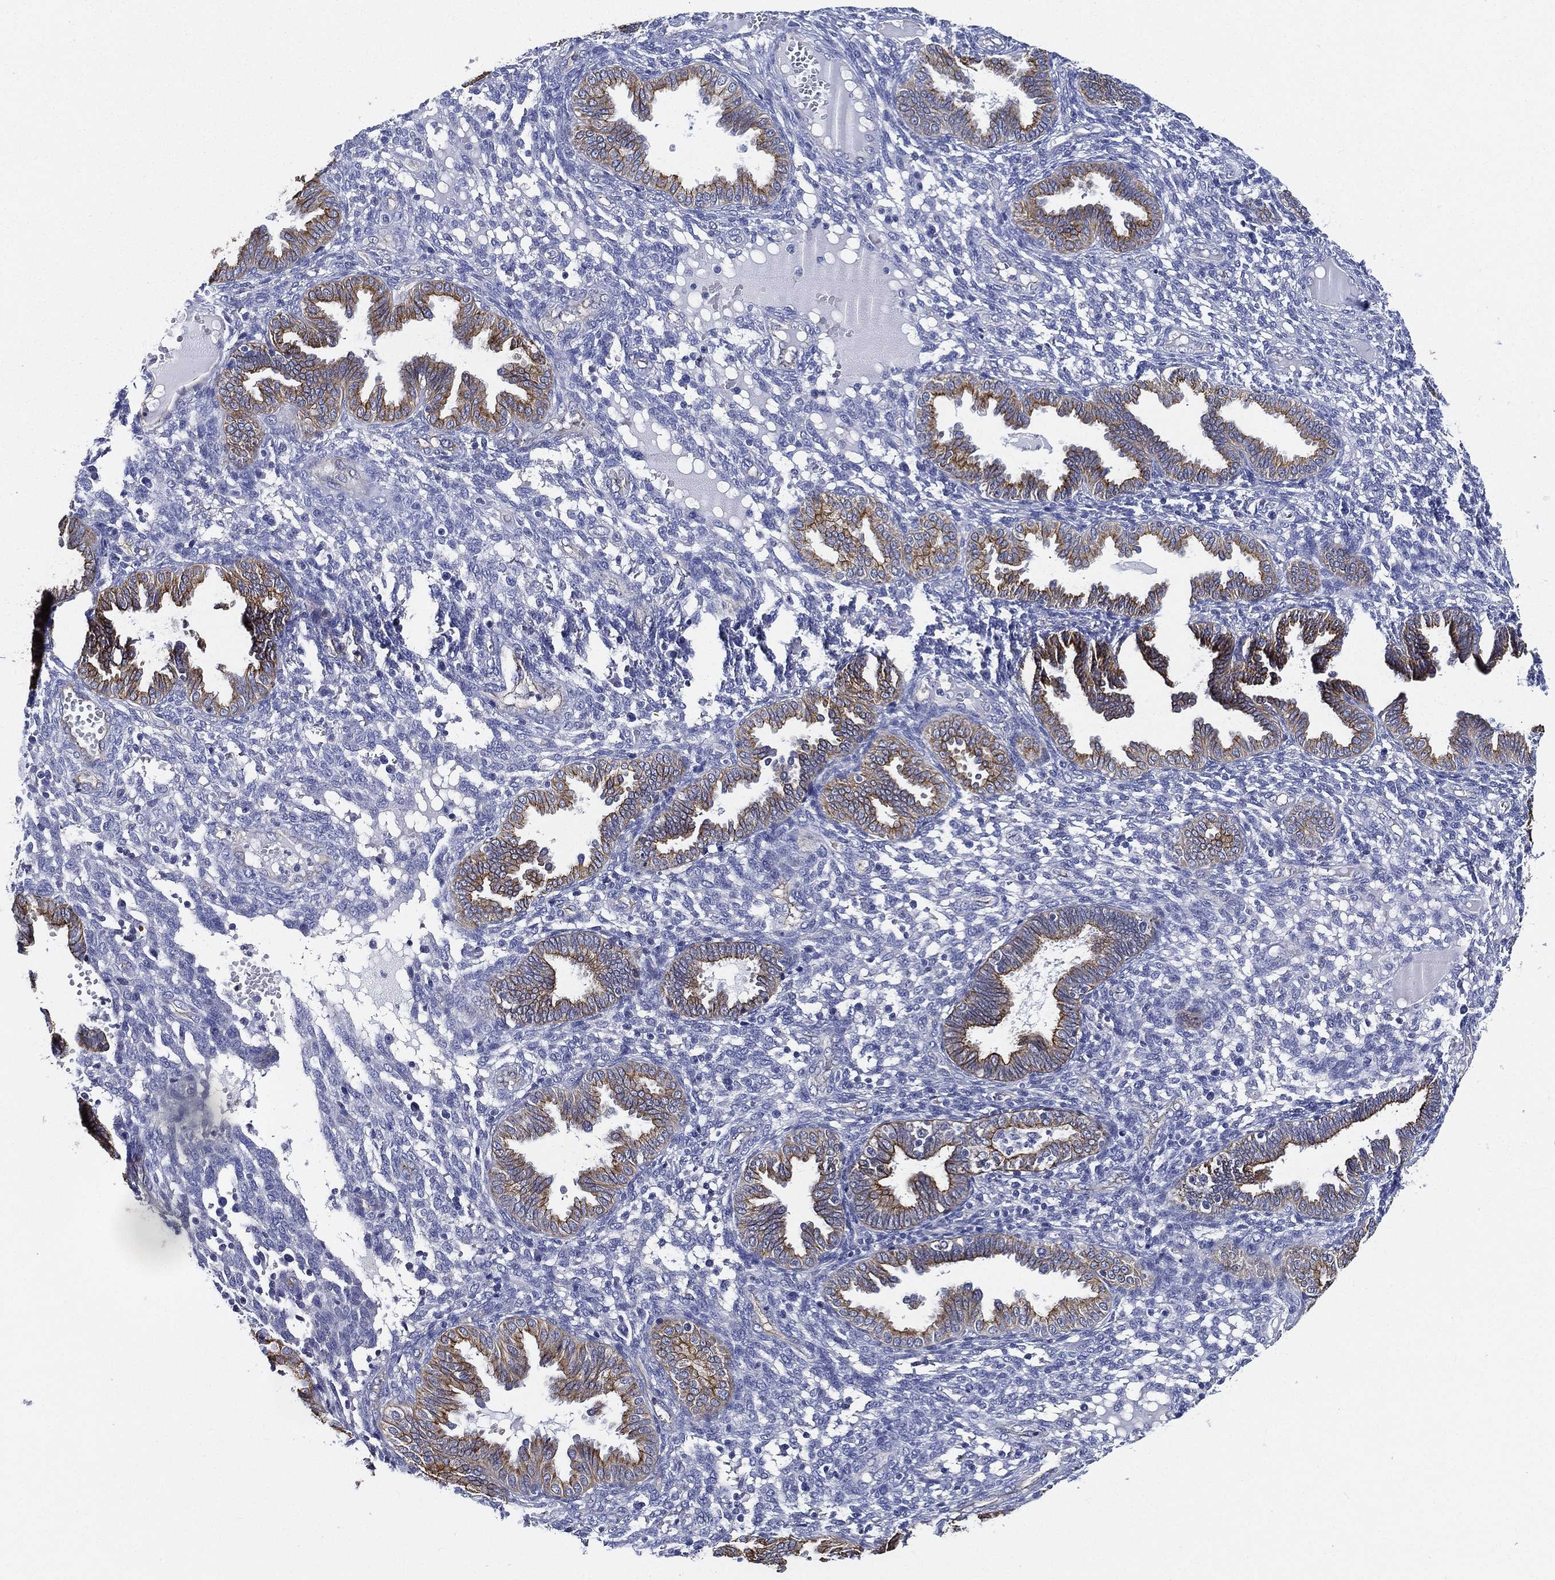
{"staining": {"intensity": "negative", "quantity": "none", "location": "none"}, "tissue": "endometrium", "cell_type": "Cells in endometrial stroma", "image_type": "normal", "snomed": [{"axis": "morphology", "description": "Normal tissue, NOS"}, {"axis": "topography", "description": "Endometrium"}], "caption": "The photomicrograph reveals no significant expression in cells in endometrial stroma of endometrium.", "gene": "NEDD9", "patient": {"sex": "female", "age": 42}}